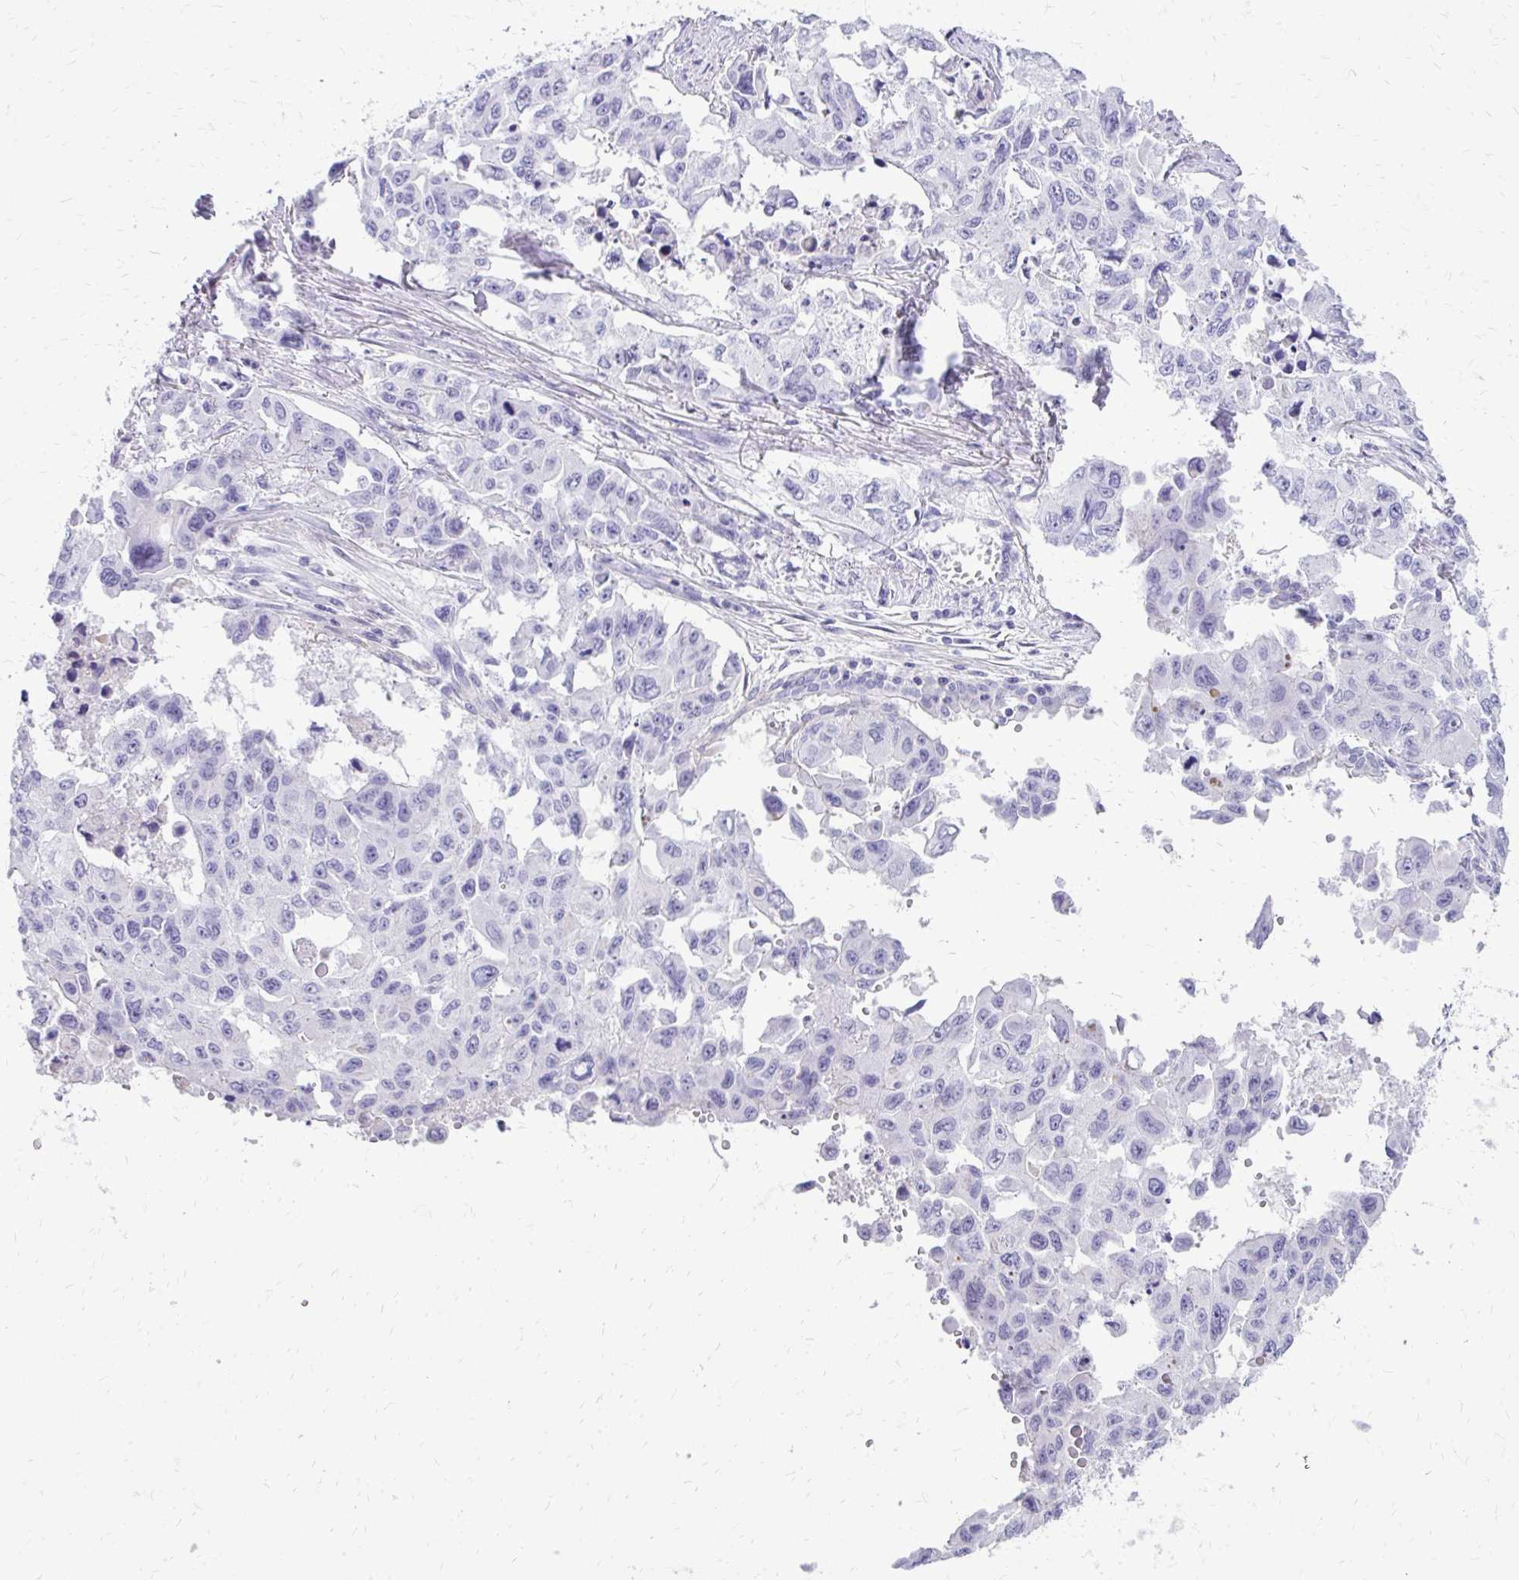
{"staining": {"intensity": "negative", "quantity": "none", "location": "none"}, "tissue": "lung cancer", "cell_type": "Tumor cells", "image_type": "cancer", "snomed": [{"axis": "morphology", "description": "Adenocarcinoma, NOS"}, {"axis": "topography", "description": "Lung"}], "caption": "Human adenocarcinoma (lung) stained for a protein using immunohistochemistry (IHC) demonstrates no positivity in tumor cells.", "gene": "SIGLEC11", "patient": {"sex": "male", "age": 64}}